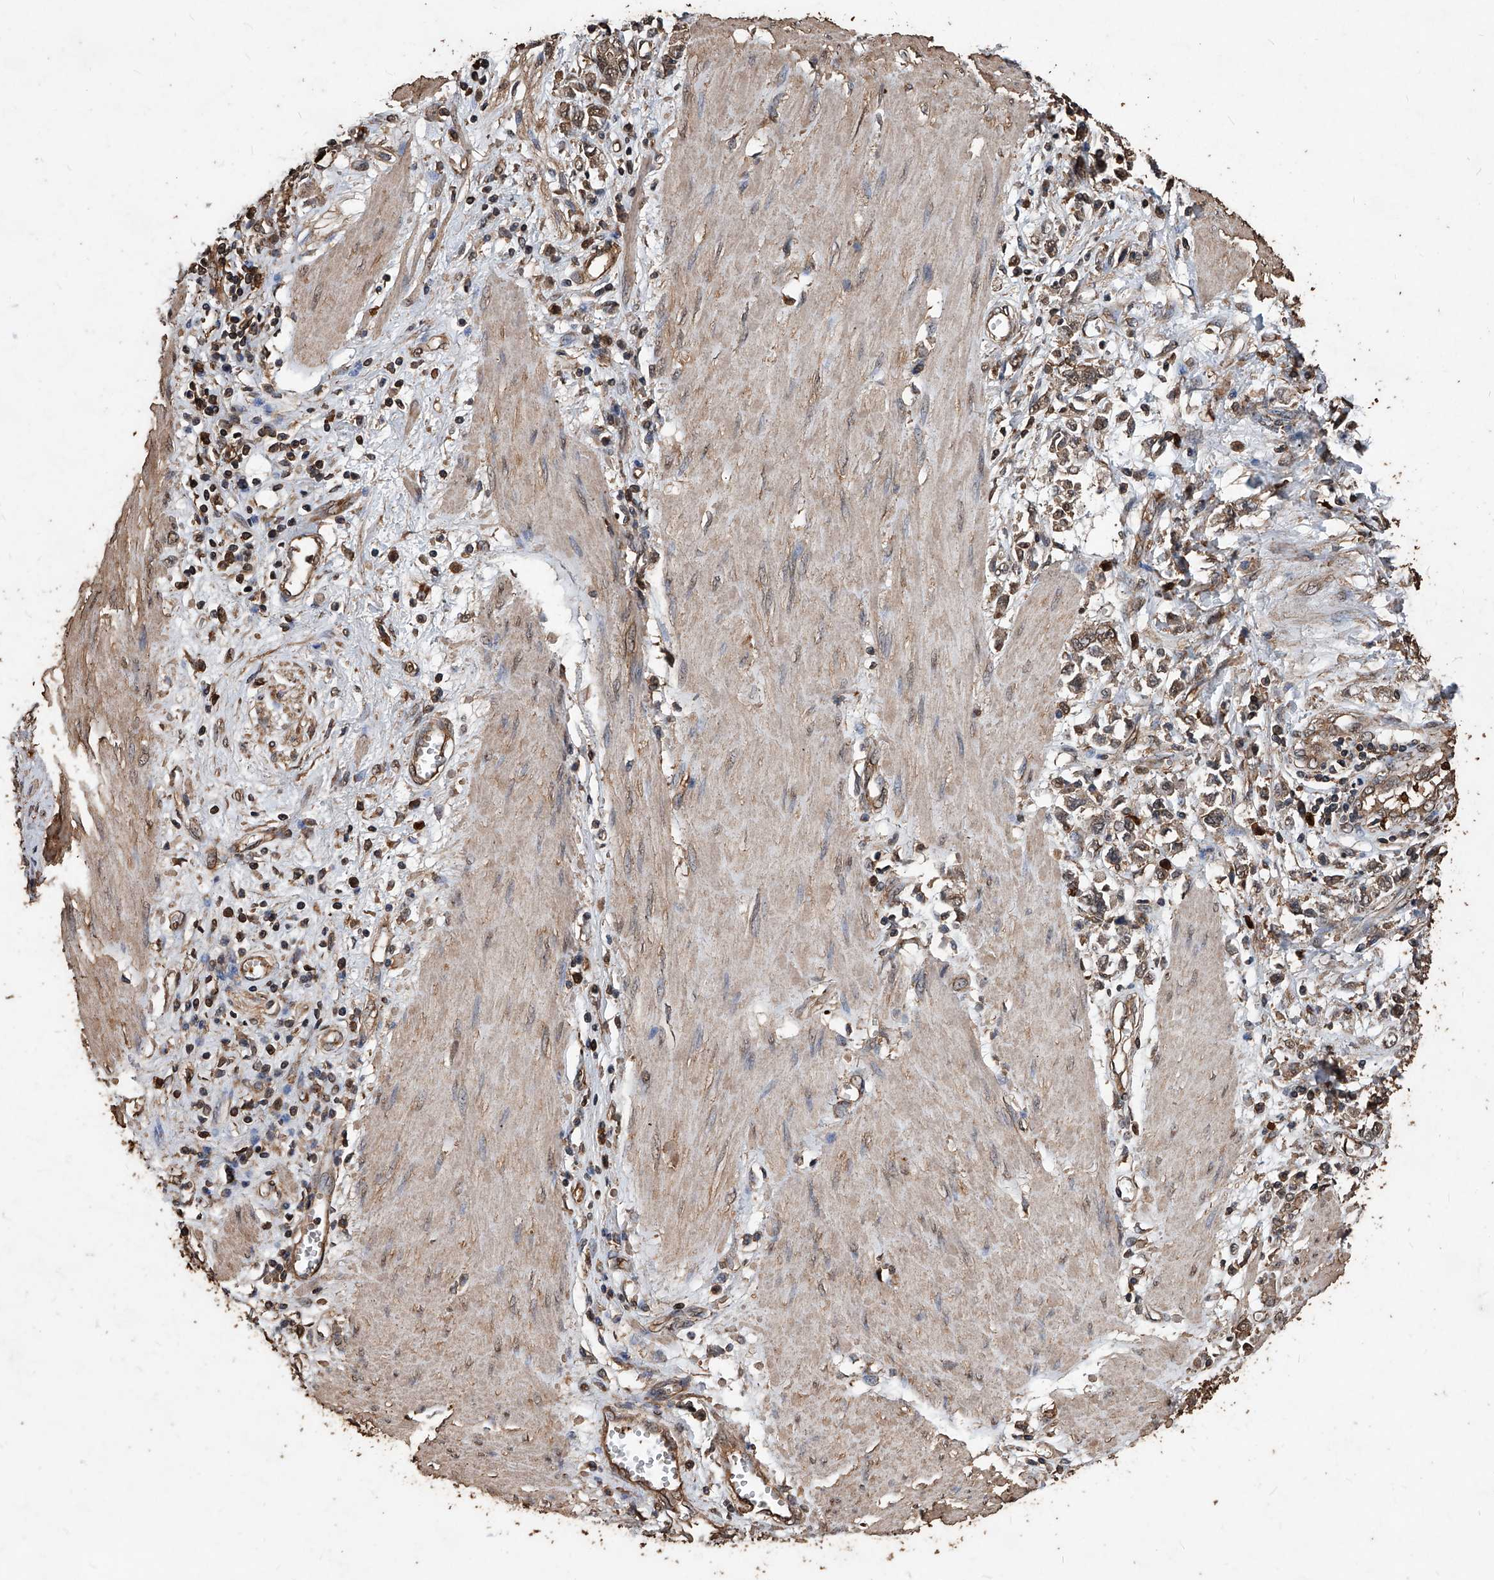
{"staining": {"intensity": "weak", "quantity": ">75%", "location": "cytoplasmic/membranous"}, "tissue": "stomach cancer", "cell_type": "Tumor cells", "image_type": "cancer", "snomed": [{"axis": "morphology", "description": "Adenocarcinoma, NOS"}, {"axis": "topography", "description": "Stomach"}], "caption": "Protein staining of stomach cancer (adenocarcinoma) tissue exhibits weak cytoplasmic/membranous staining in about >75% of tumor cells.", "gene": "UCP2", "patient": {"sex": "female", "age": 76}}